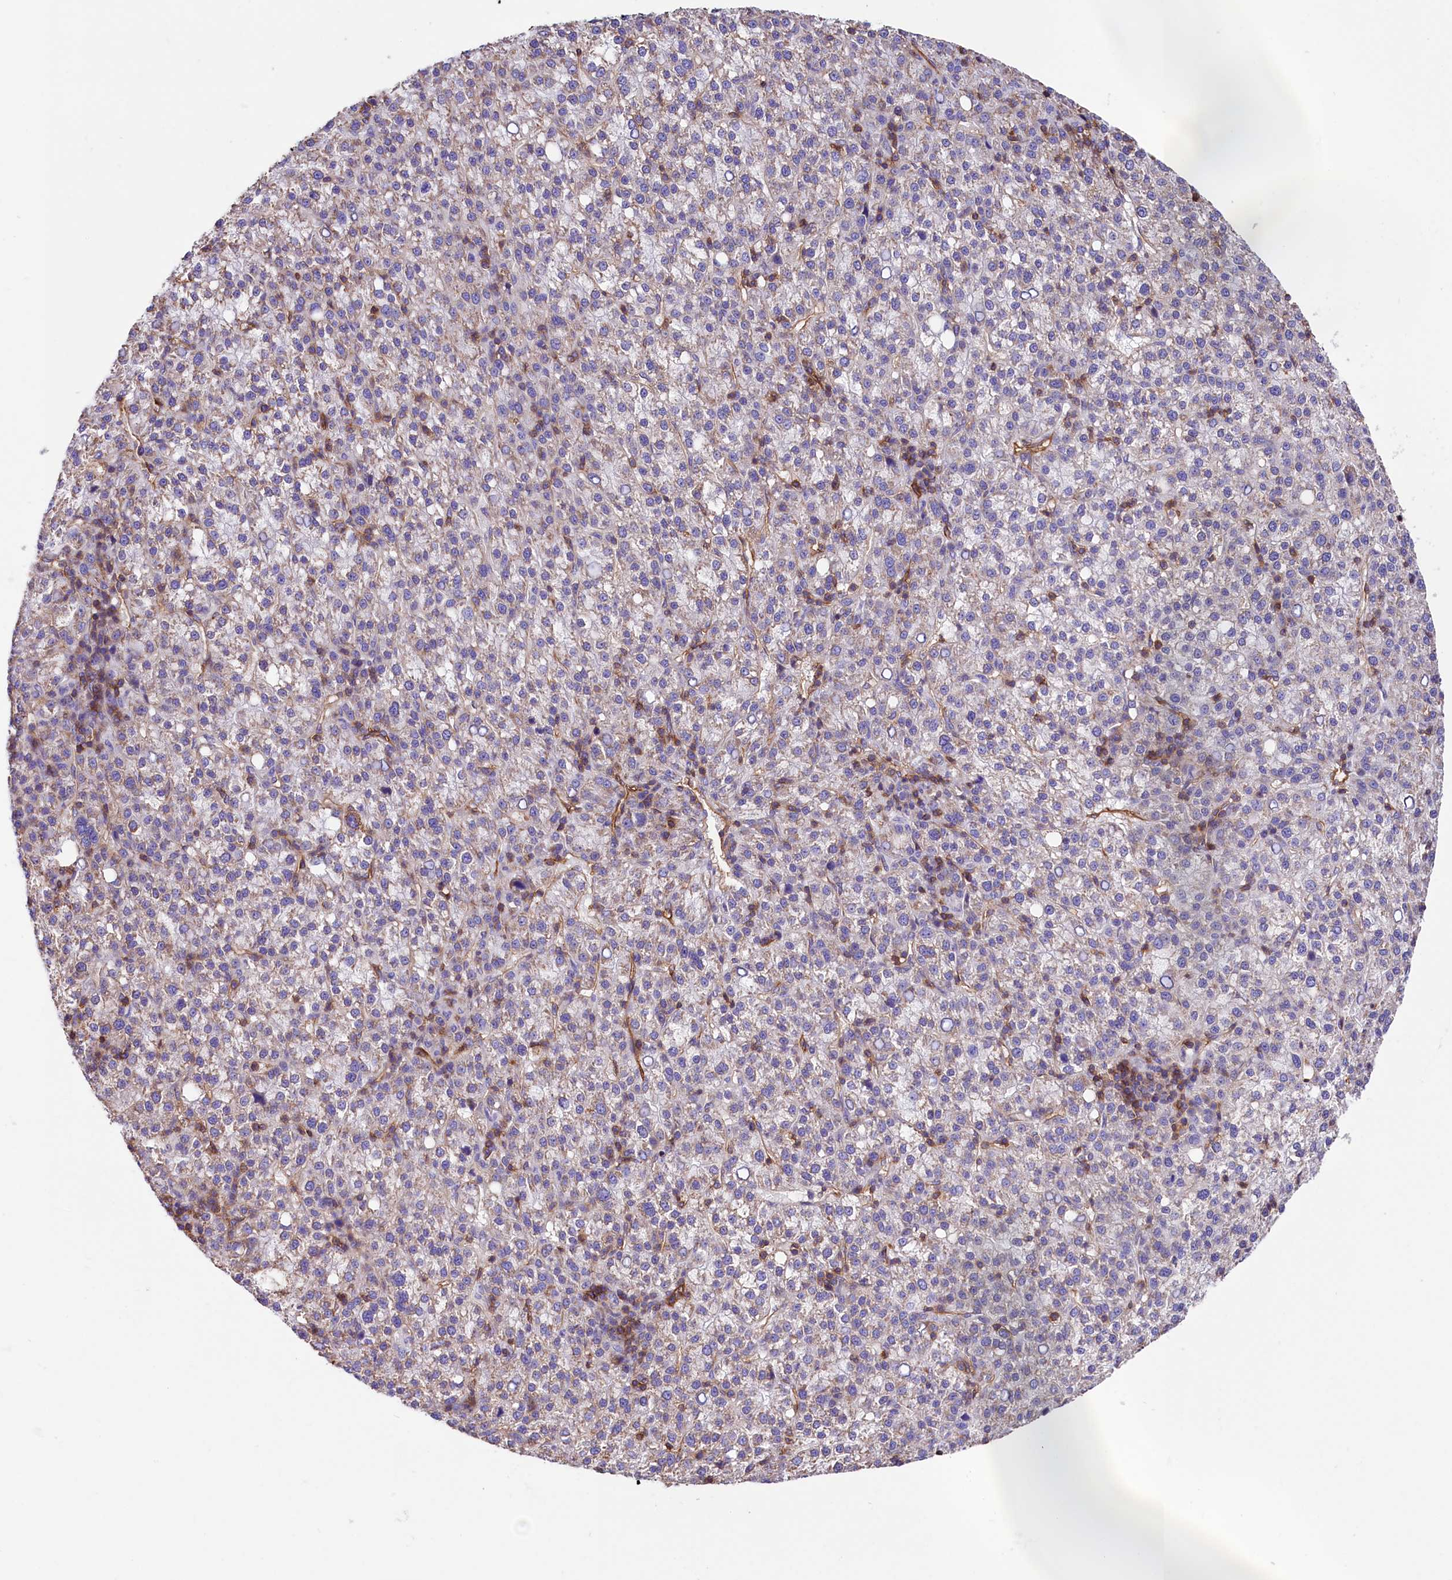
{"staining": {"intensity": "moderate", "quantity": "25%-75%", "location": "cytoplasmic/membranous"}, "tissue": "liver cancer", "cell_type": "Tumor cells", "image_type": "cancer", "snomed": [{"axis": "morphology", "description": "Carcinoma, Hepatocellular, NOS"}, {"axis": "topography", "description": "Liver"}], "caption": "Human hepatocellular carcinoma (liver) stained for a protein (brown) exhibits moderate cytoplasmic/membranous positive expression in approximately 25%-75% of tumor cells.", "gene": "ATP2B4", "patient": {"sex": "female", "age": 58}}